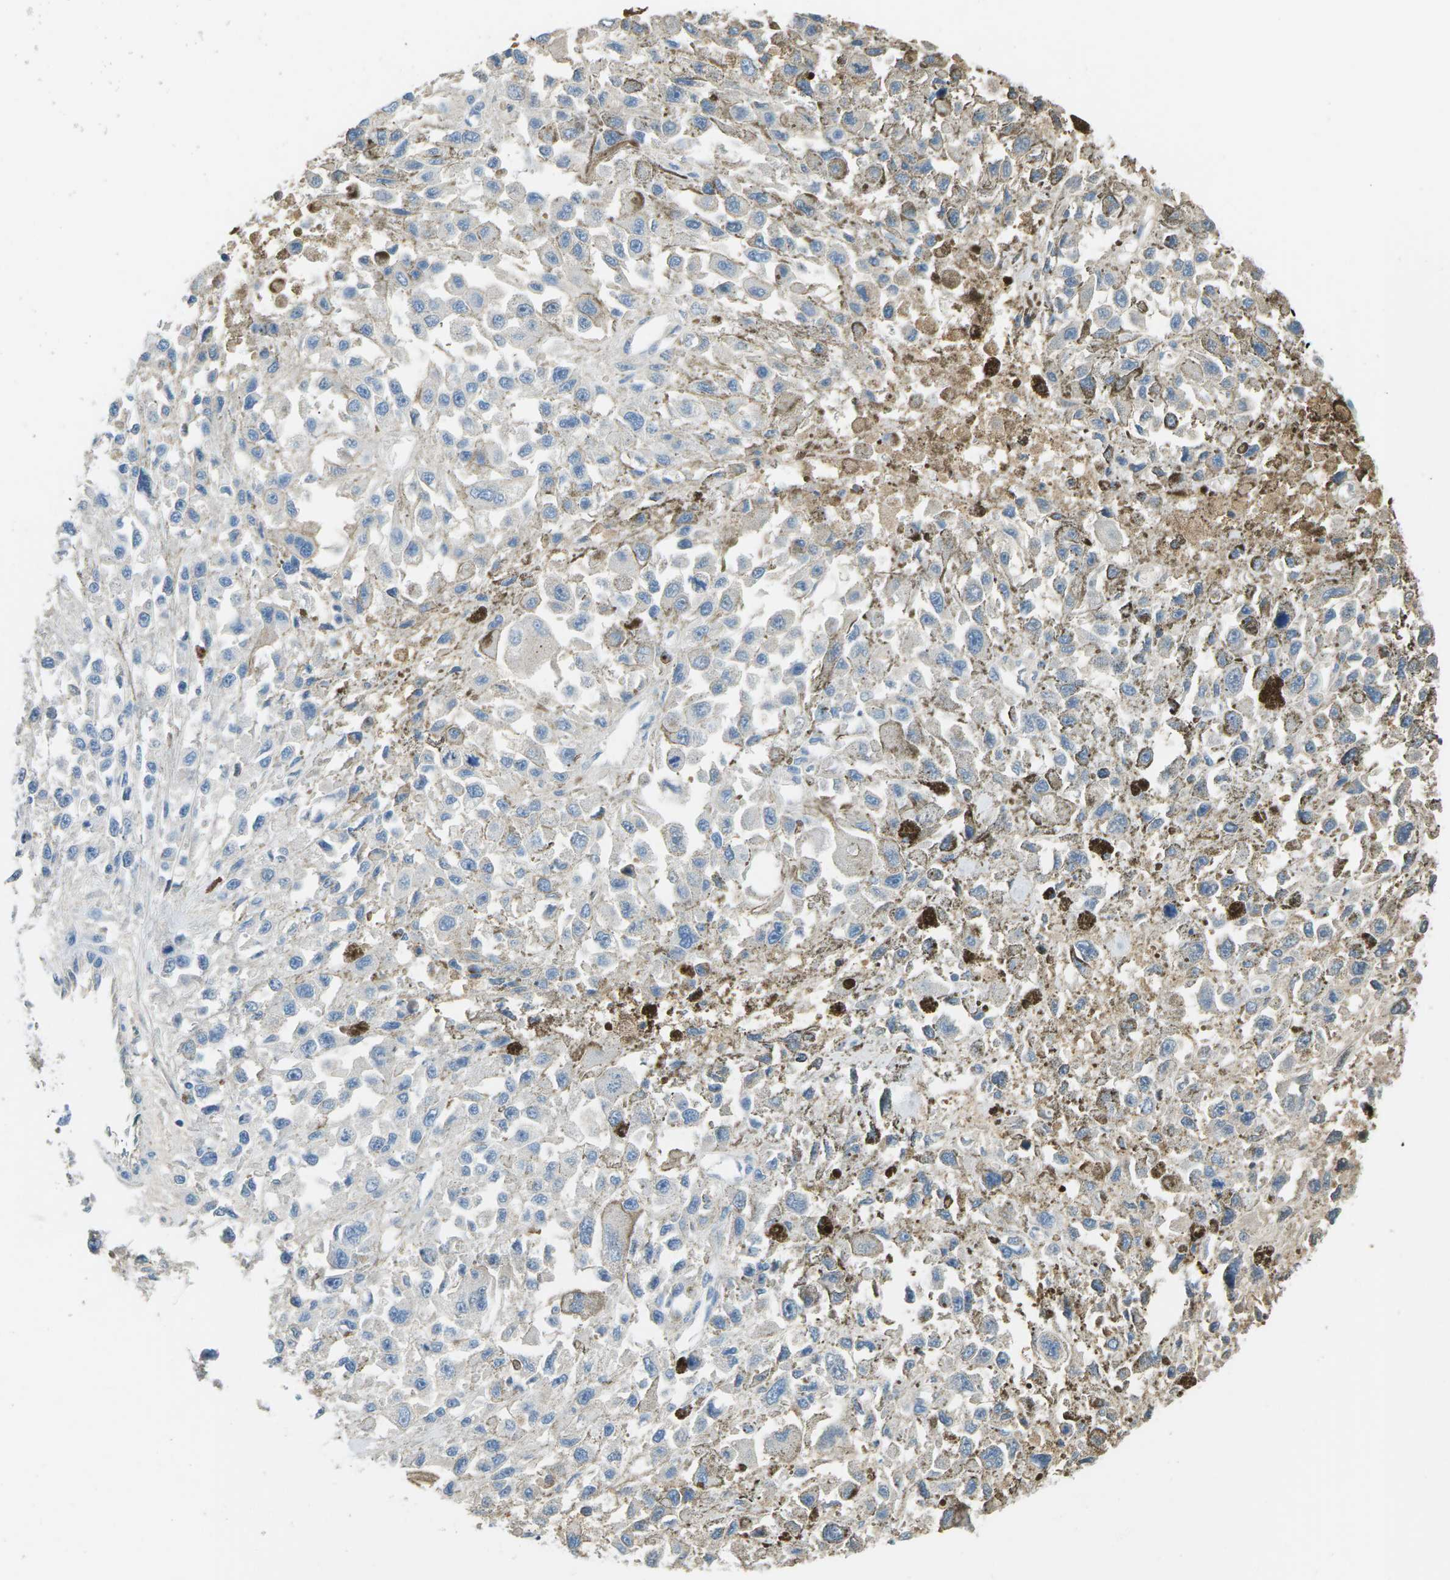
{"staining": {"intensity": "negative", "quantity": "none", "location": "none"}, "tissue": "melanoma", "cell_type": "Tumor cells", "image_type": "cancer", "snomed": [{"axis": "morphology", "description": "Malignant melanoma, Metastatic site"}, {"axis": "topography", "description": "Lymph node"}], "caption": "Photomicrograph shows no protein staining in tumor cells of malignant melanoma (metastatic site) tissue.", "gene": "CFI", "patient": {"sex": "male", "age": 59}}